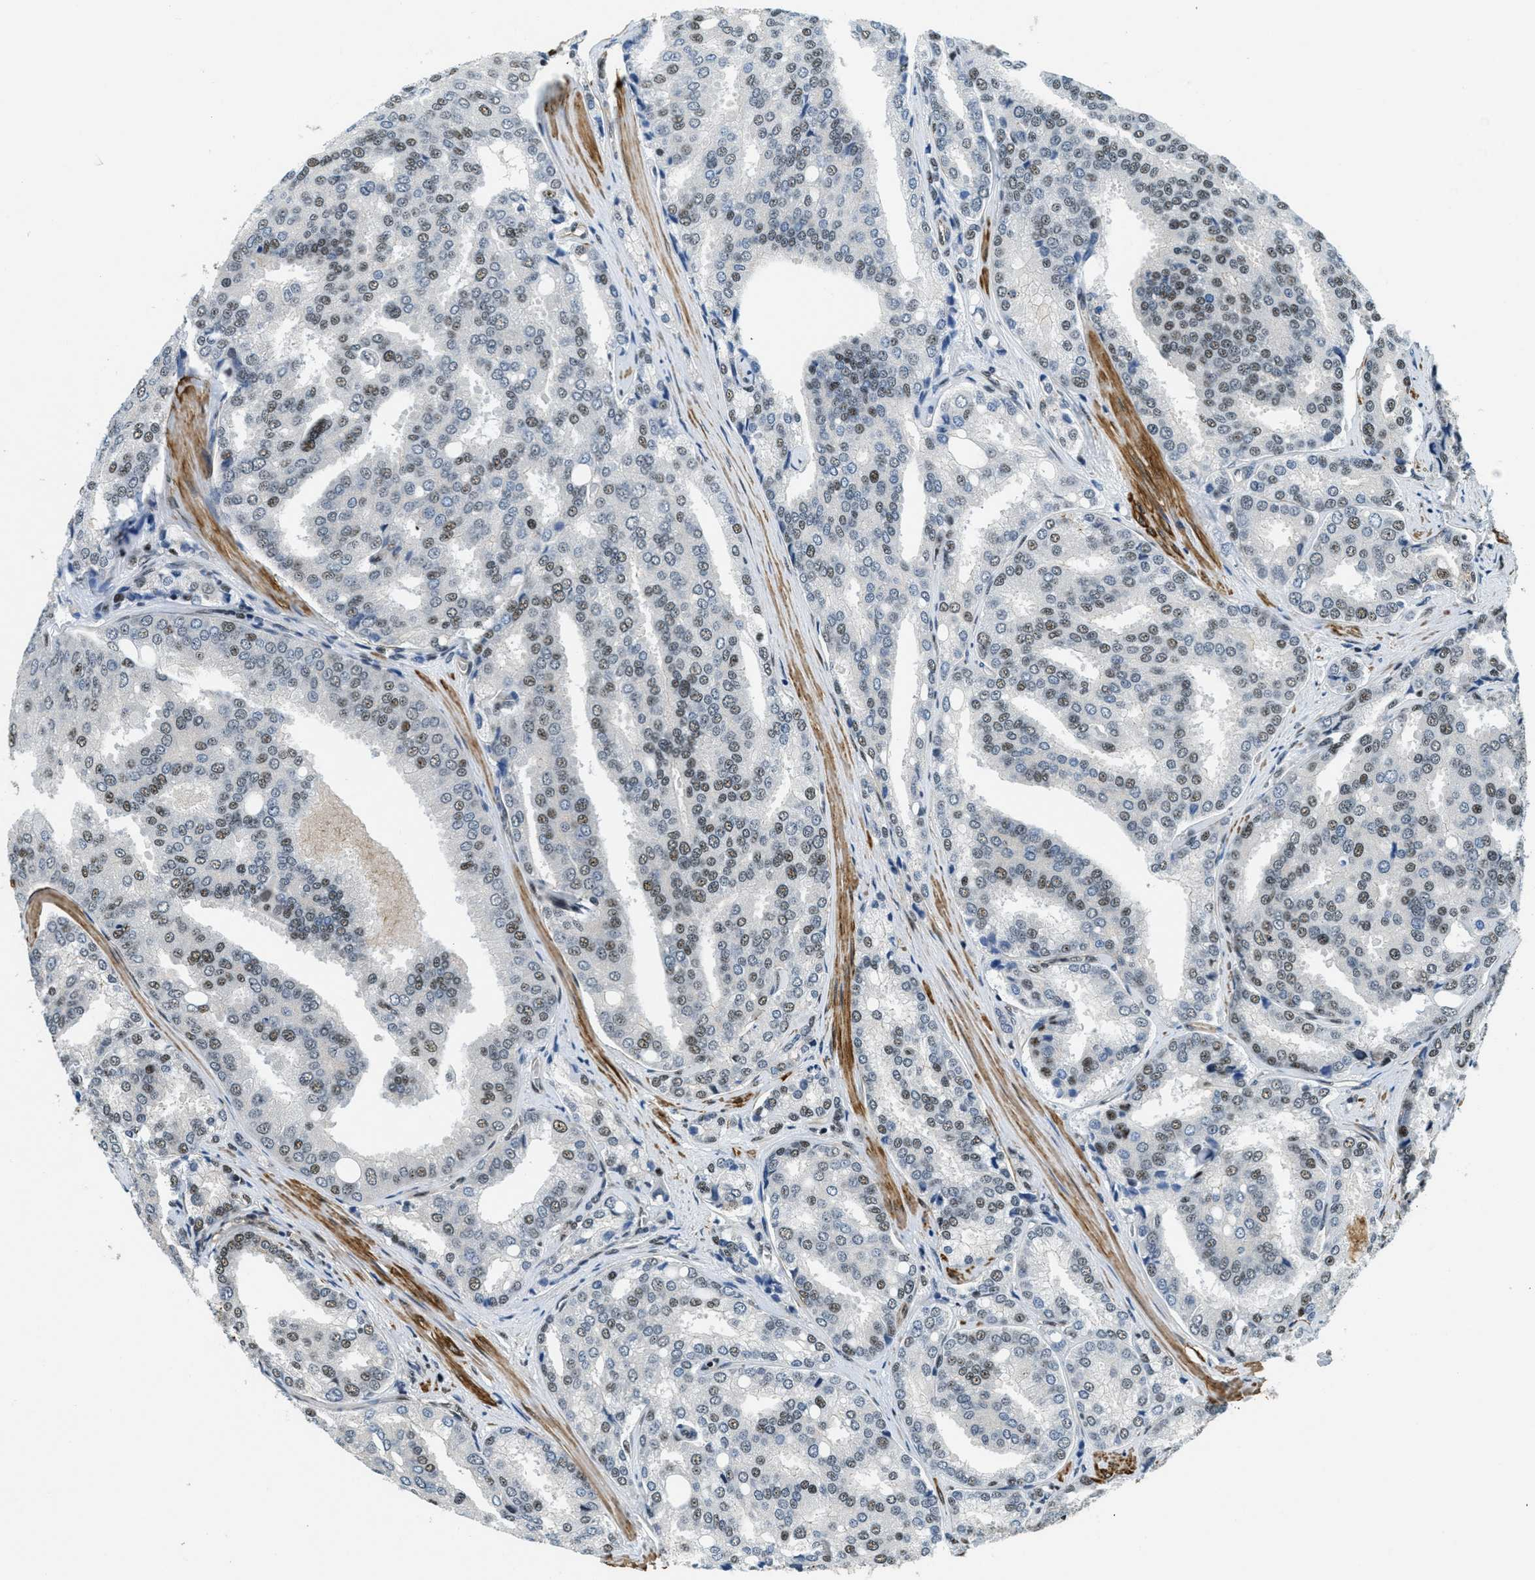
{"staining": {"intensity": "moderate", "quantity": "25%-75%", "location": "nuclear"}, "tissue": "prostate cancer", "cell_type": "Tumor cells", "image_type": "cancer", "snomed": [{"axis": "morphology", "description": "Adenocarcinoma, High grade"}, {"axis": "topography", "description": "Prostate"}], "caption": "This image shows prostate cancer (high-grade adenocarcinoma) stained with IHC to label a protein in brown. The nuclear of tumor cells show moderate positivity for the protein. Nuclei are counter-stained blue.", "gene": "CFAP36", "patient": {"sex": "male", "age": 50}}